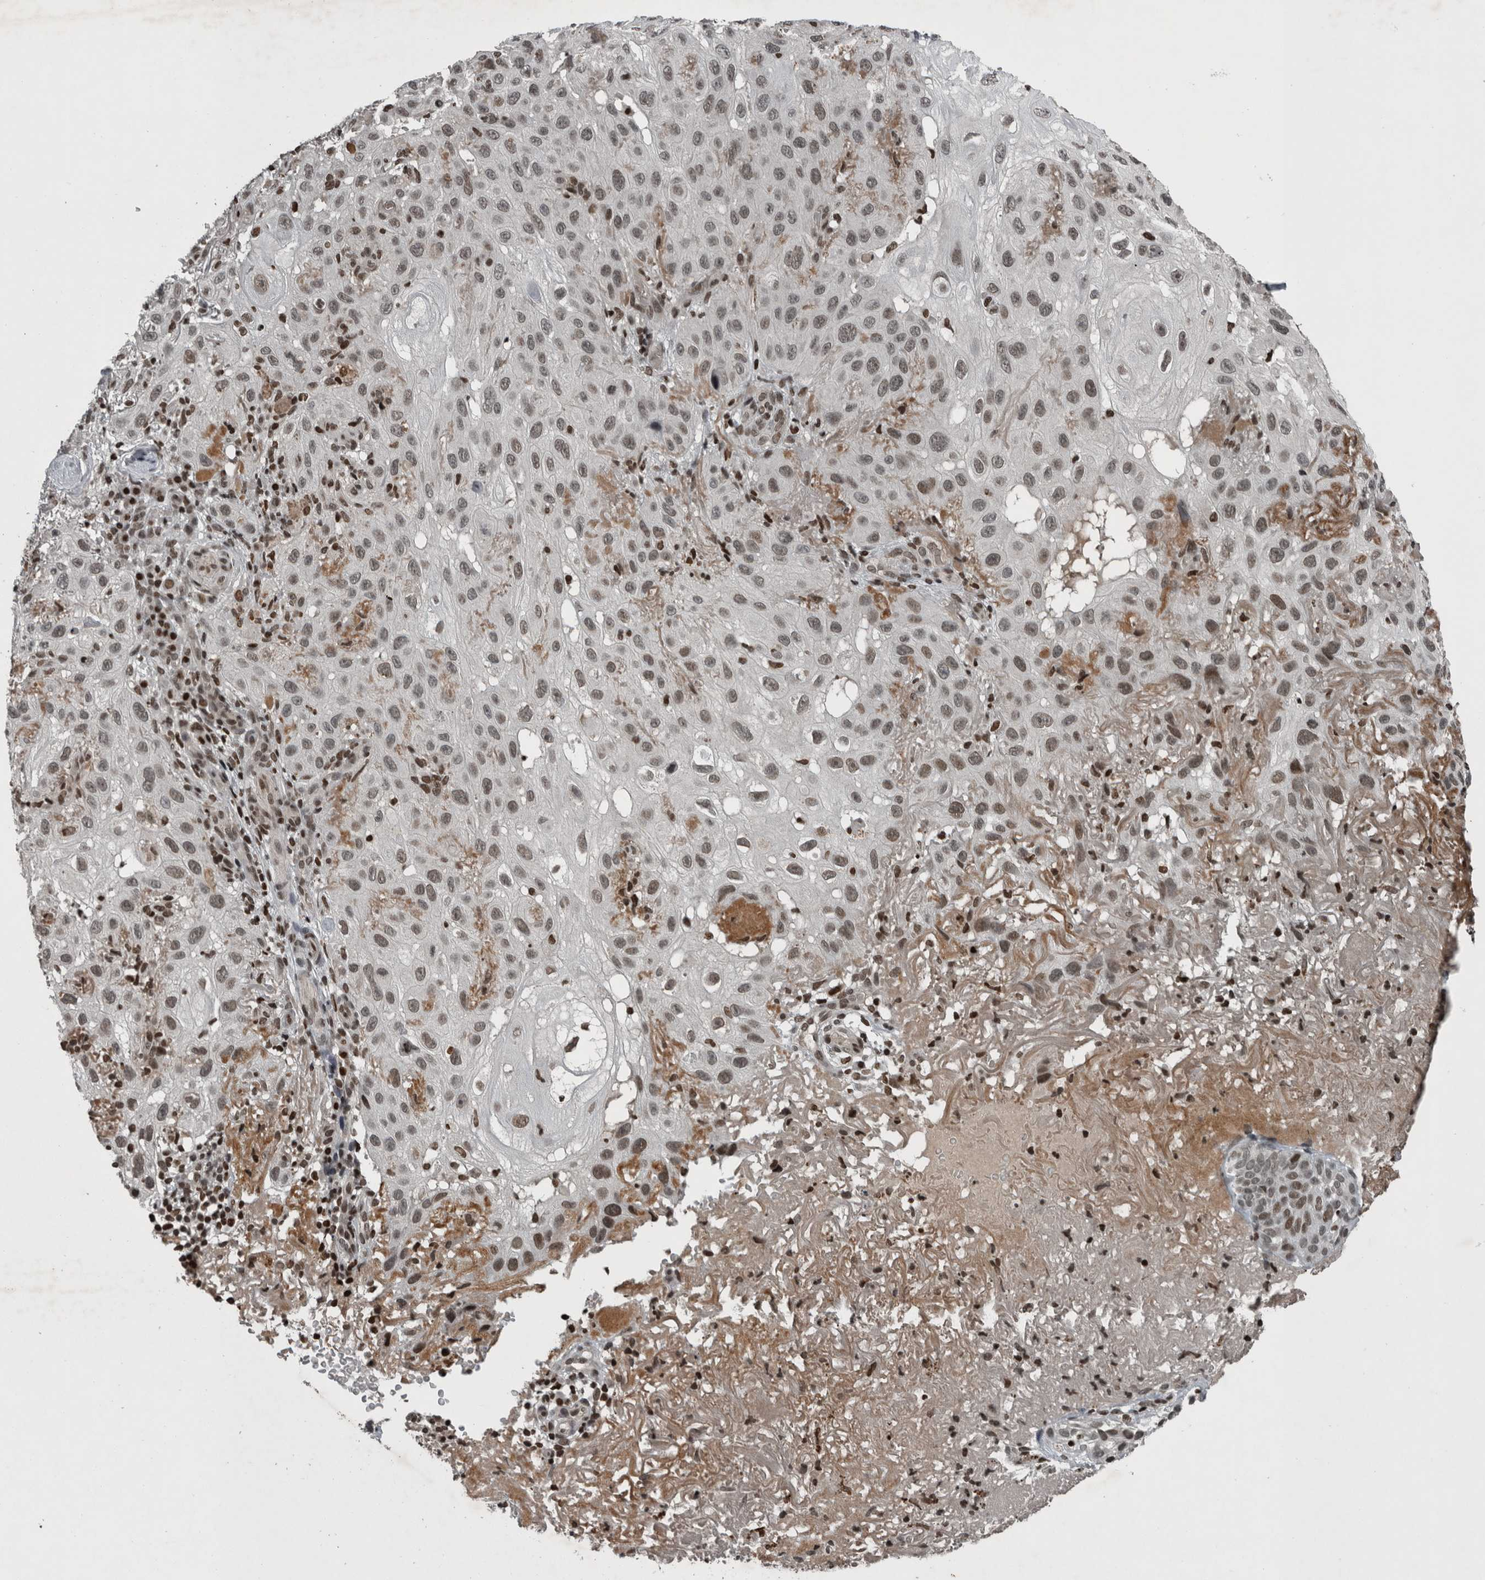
{"staining": {"intensity": "moderate", "quantity": ">75%", "location": "nuclear"}, "tissue": "skin cancer", "cell_type": "Tumor cells", "image_type": "cancer", "snomed": [{"axis": "morphology", "description": "Normal tissue, NOS"}, {"axis": "morphology", "description": "Squamous cell carcinoma, NOS"}, {"axis": "topography", "description": "Skin"}], "caption": "Protein expression analysis of human skin squamous cell carcinoma reveals moderate nuclear positivity in about >75% of tumor cells. (brown staining indicates protein expression, while blue staining denotes nuclei).", "gene": "UNC50", "patient": {"sex": "female", "age": 96}}